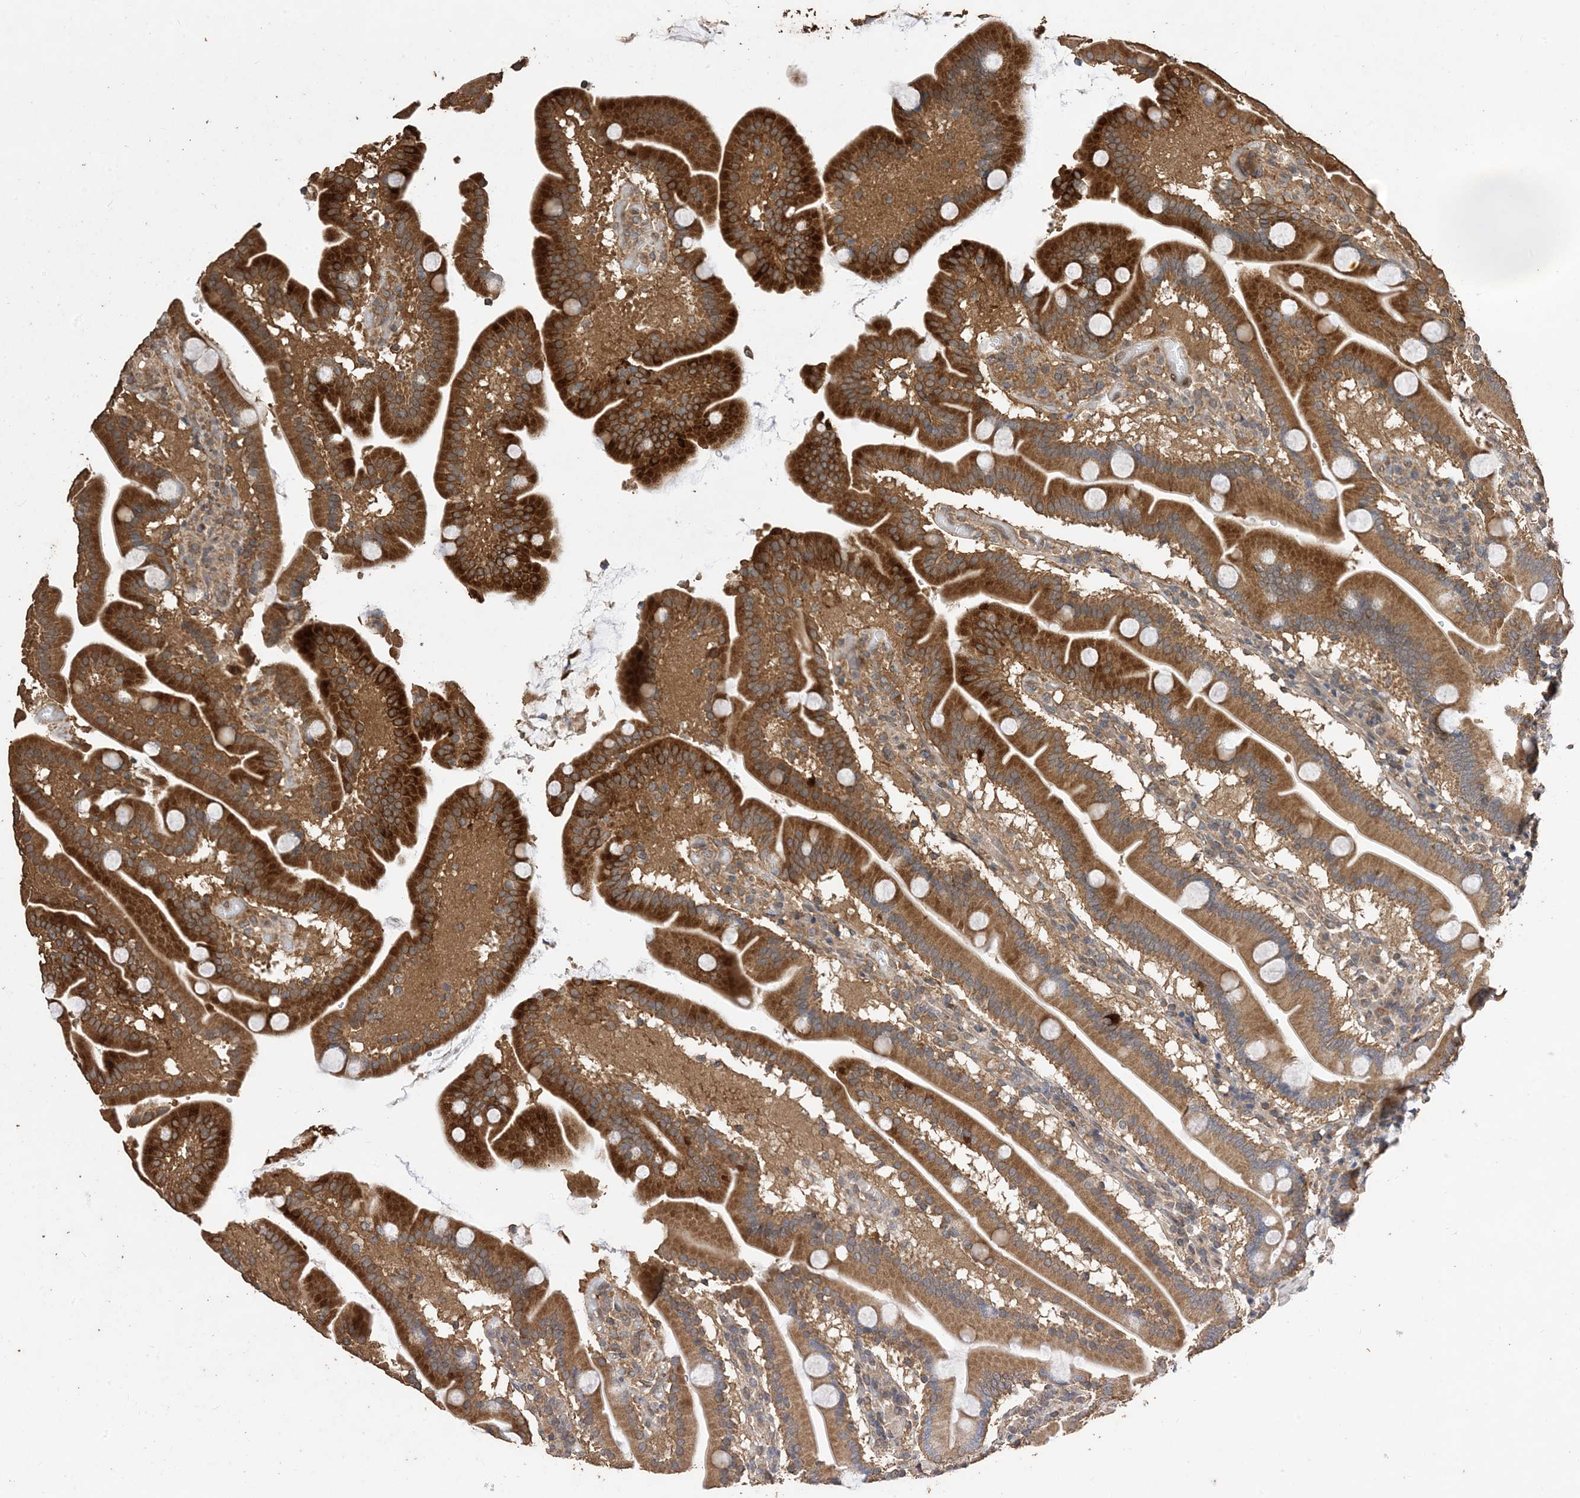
{"staining": {"intensity": "strong", "quantity": ">75%", "location": "cytoplasmic/membranous"}, "tissue": "duodenum", "cell_type": "Glandular cells", "image_type": "normal", "snomed": [{"axis": "morphology", "description": "Normal tissue, NOS"}, {"axis": "topography", "description": "Duodenum"}], "caption": "This is a micrograph of immunohistochemistry staining of unremarkable duodenum, which shows strong staining in the cytoplasmic/membranous of glandular cells.", "gene": "ZKSCAN5", "patient": {"sex": "male", "age": 55}}